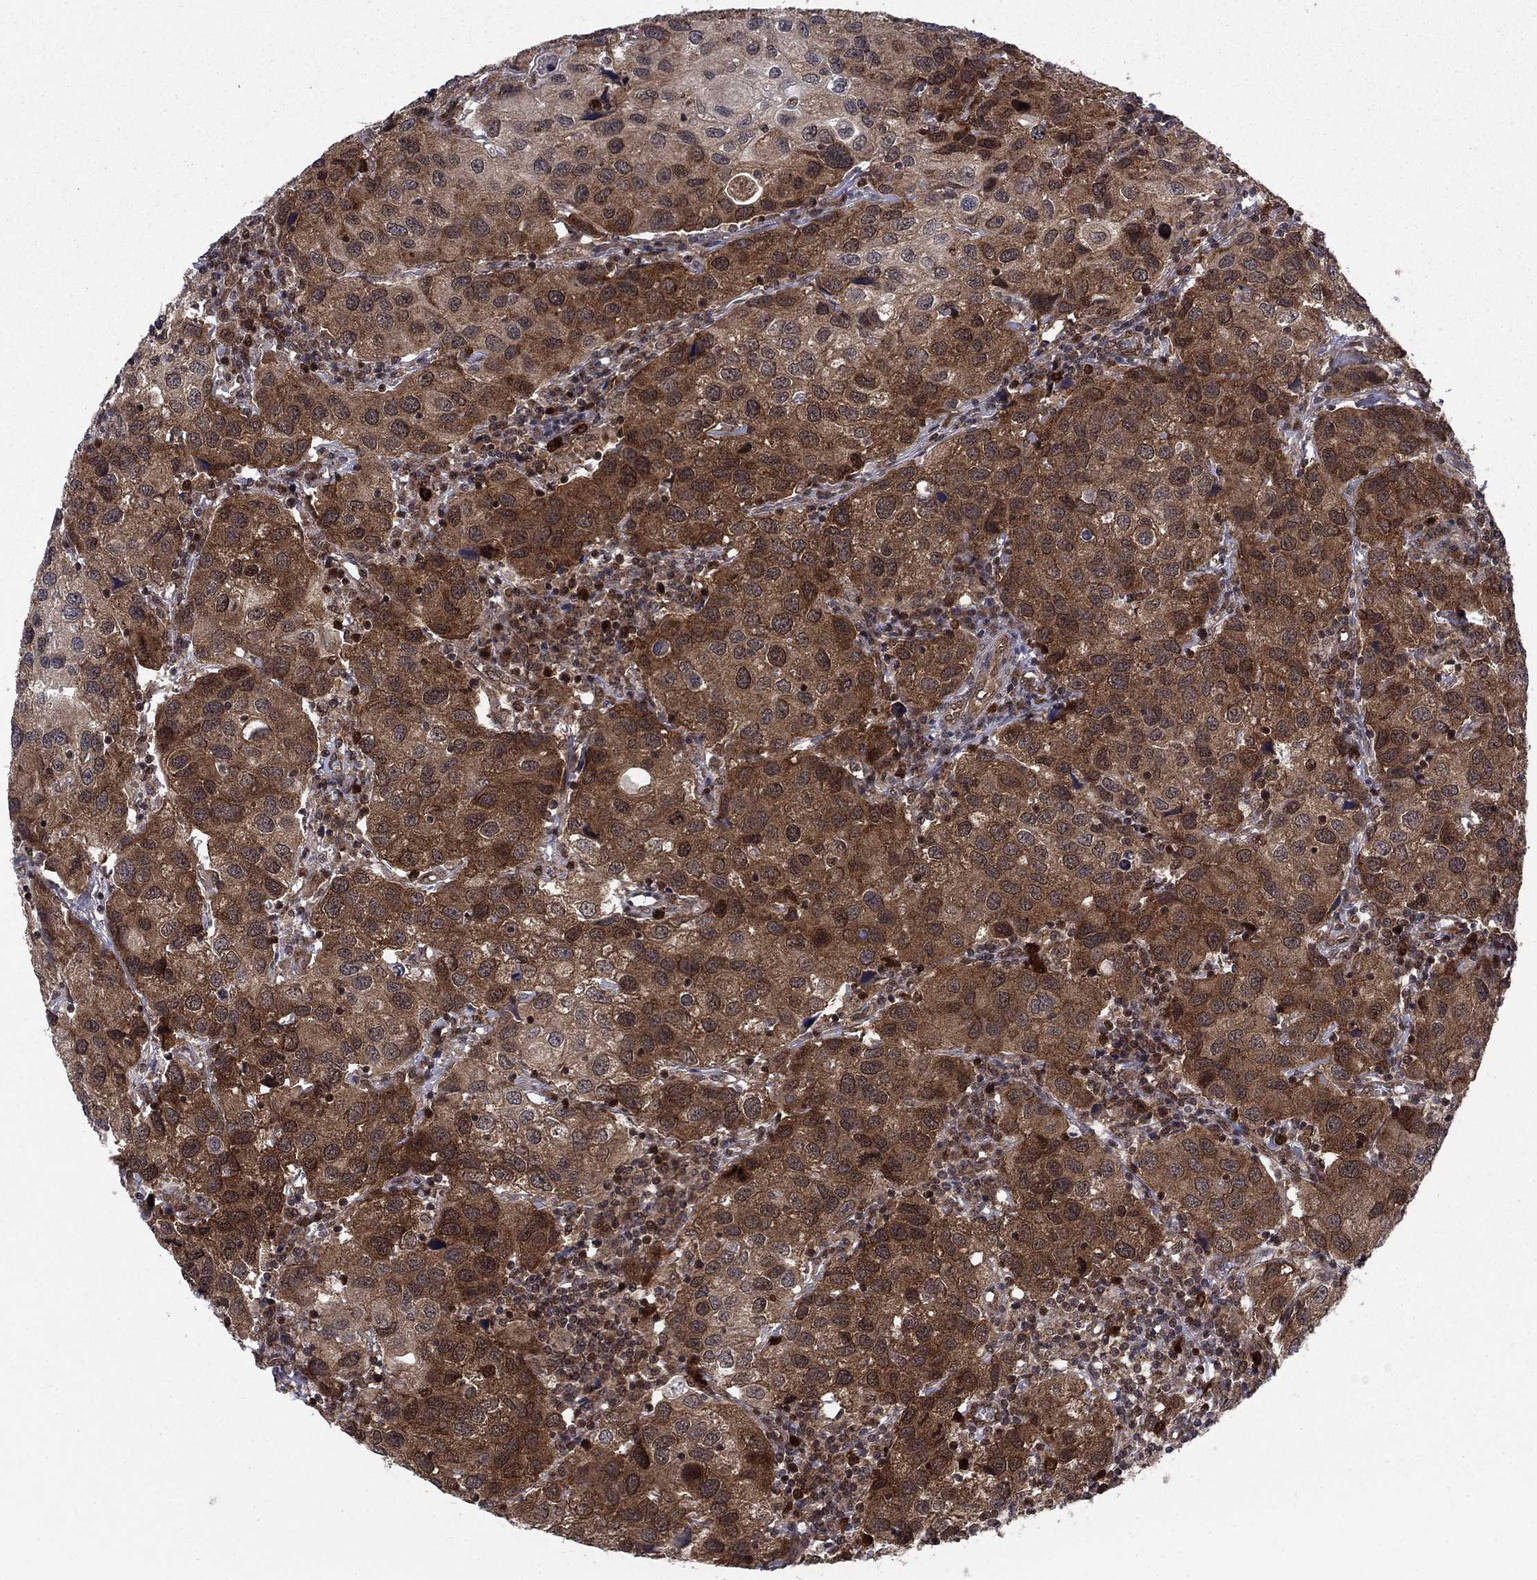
{"staining": {"intensity": "moderate", "quantity": "25%-75%", "location": "cytoplasmic/membranous,nuclear"}, "tissue": "urothelial cancer", "cell_type": "Tumor cells", "image_type": "cancer", "snomed": [{"axis": "morphology", "description": "Urothelial carcinoma, High grade"}, {"axis": "topography", "description": "Urinary bladder"}], "caption": "Immunohistochemistry of urothelial cancer reveals medium levels of moderate cytoplasmic/membranous and nuclear staining in about 25%-75% of tumor cells.", "gene": "DNAJA1", "patient": {"sex": "male", "age": 79}}